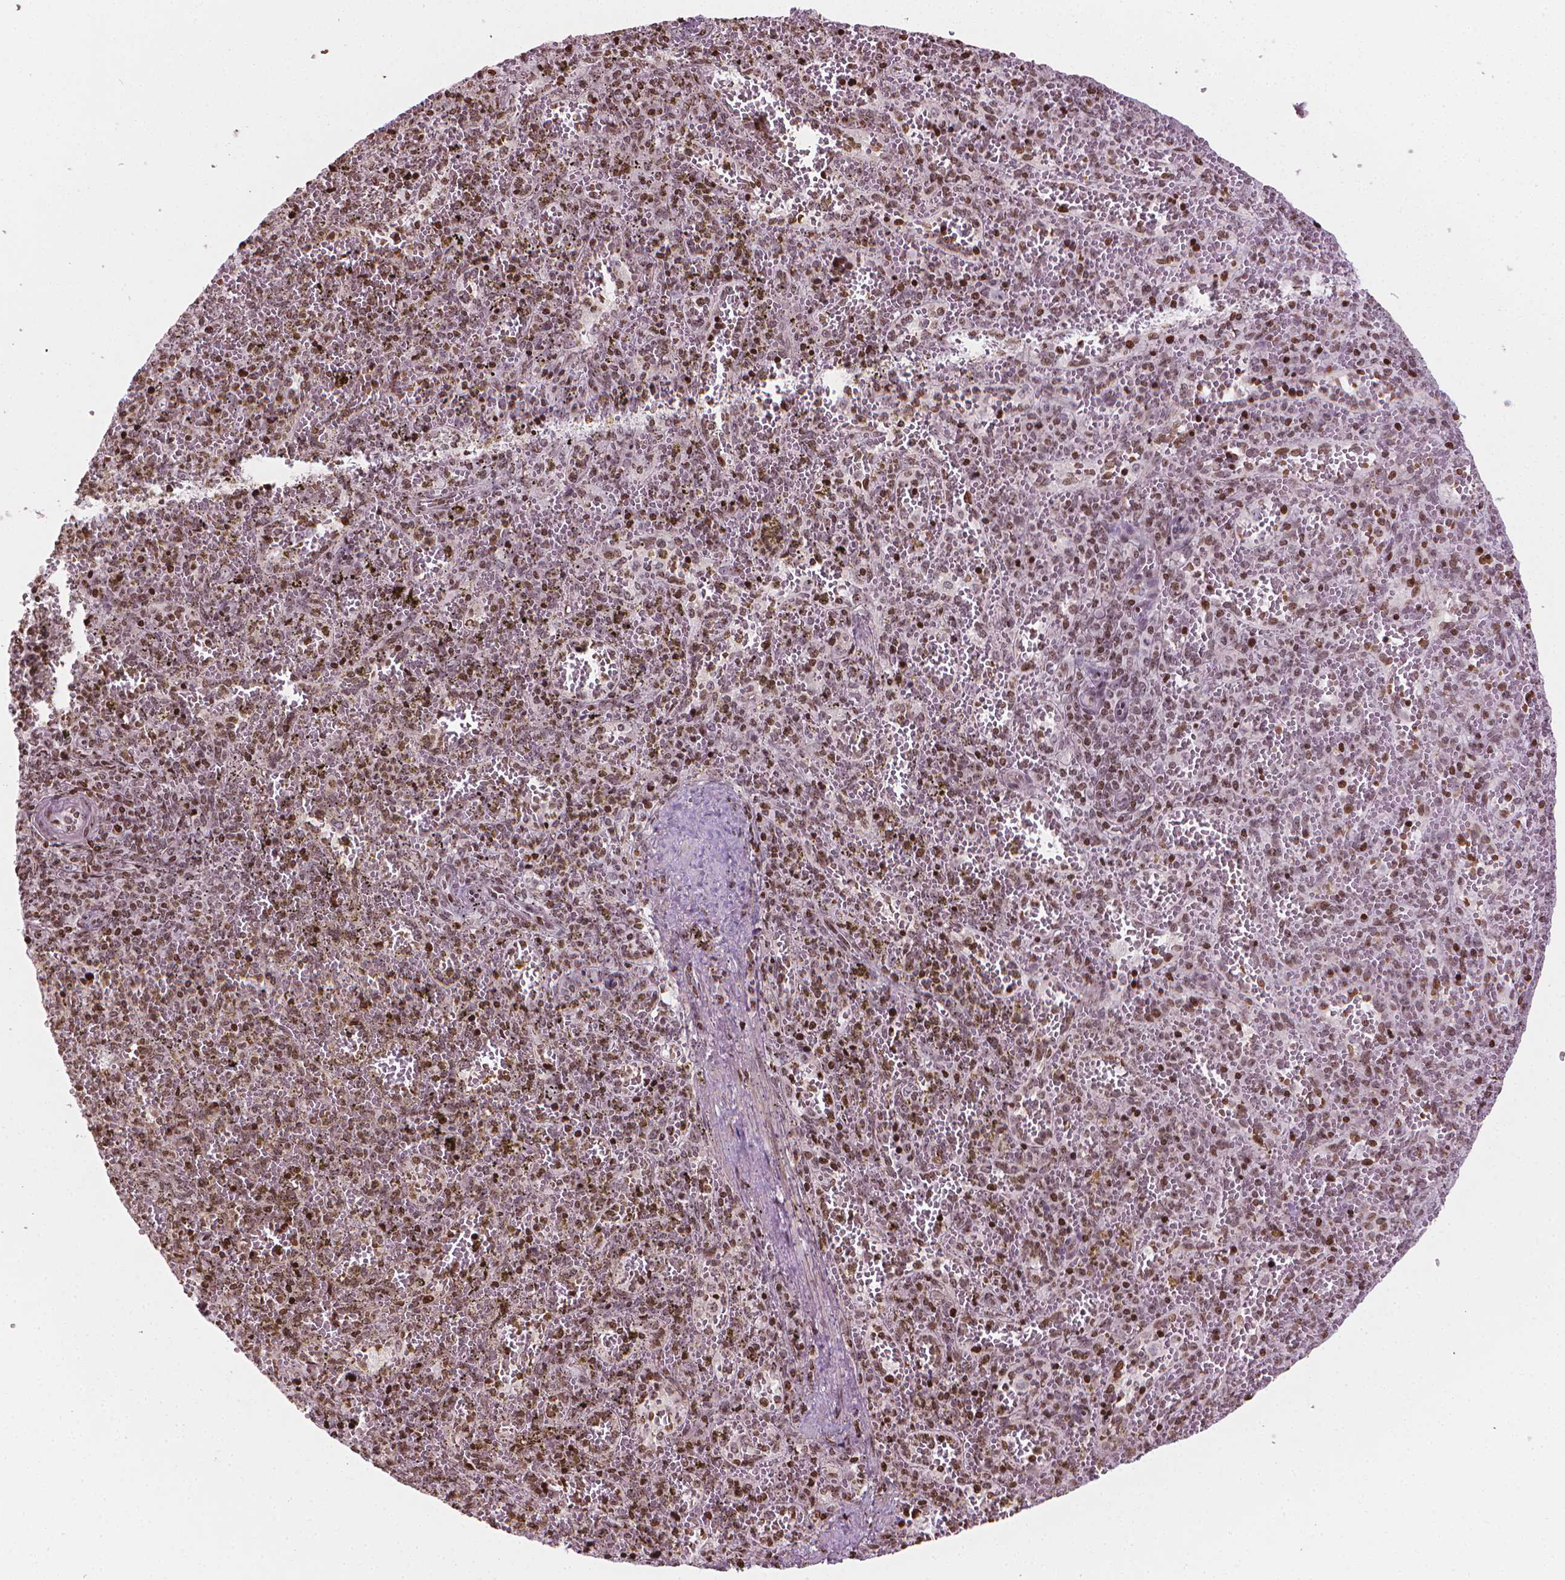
{"staining": {"intensity": "moderate", "quantity": ">75%", "location": "nuclear"}, "tissue": "spleen", "cell_type": "Cells in red pulp", "image_type": "normal", "snomed": [{"axis": "morphology", "description": "Normal tissue, NOS"}, {"axis": "topography", "description": "Spleen"}], "caption": "This photomicrograph demonstrates benign spleen stained with IHC to label a protein in brown. The nuclear of cells in red pulp show moderate positivity for the protein. Nuclei are counter-stained blue.", "gene": "PIP4K2A", "patient": {"sex": "female", "age": 50}}